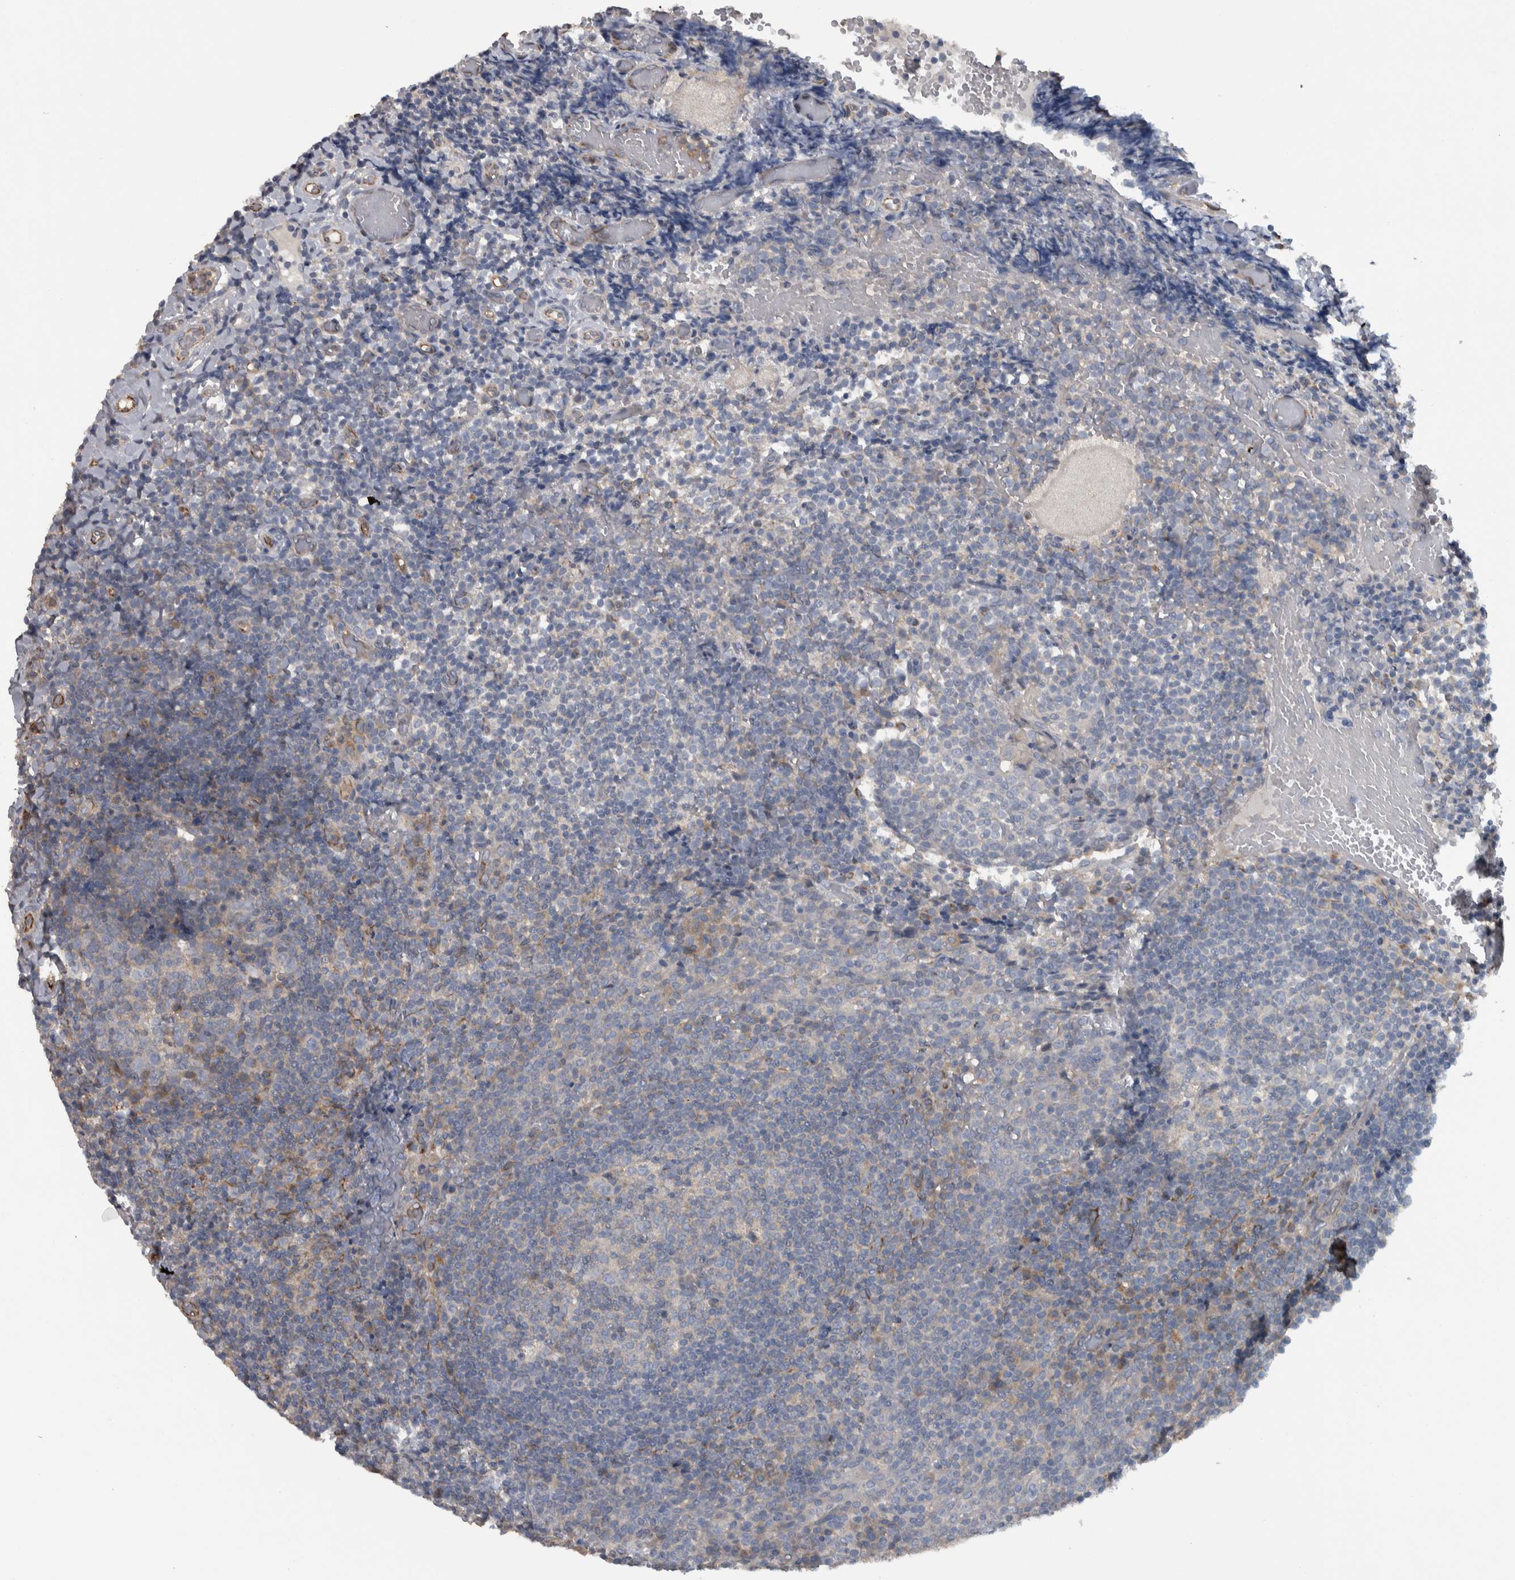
{"staining": {"intensity": "weak", "quantity": "<25%", "location": "cytoplasmic/membranous"}, "tissue": "tonsil", "cell_type": "Germinal center cells", "image_type": "normal", "snomed": [{"axis": "morphology", "description": "Normal tissue, NOS"}, {"axis": "topography", "description": "Tonsil"}], "caption": "IHC of normal tonsil displays no expression in germinal center cells. (DAB IHC, high magnification).", "gene": "NT5C2", "patient": {"sex": "female", "age": 19}}